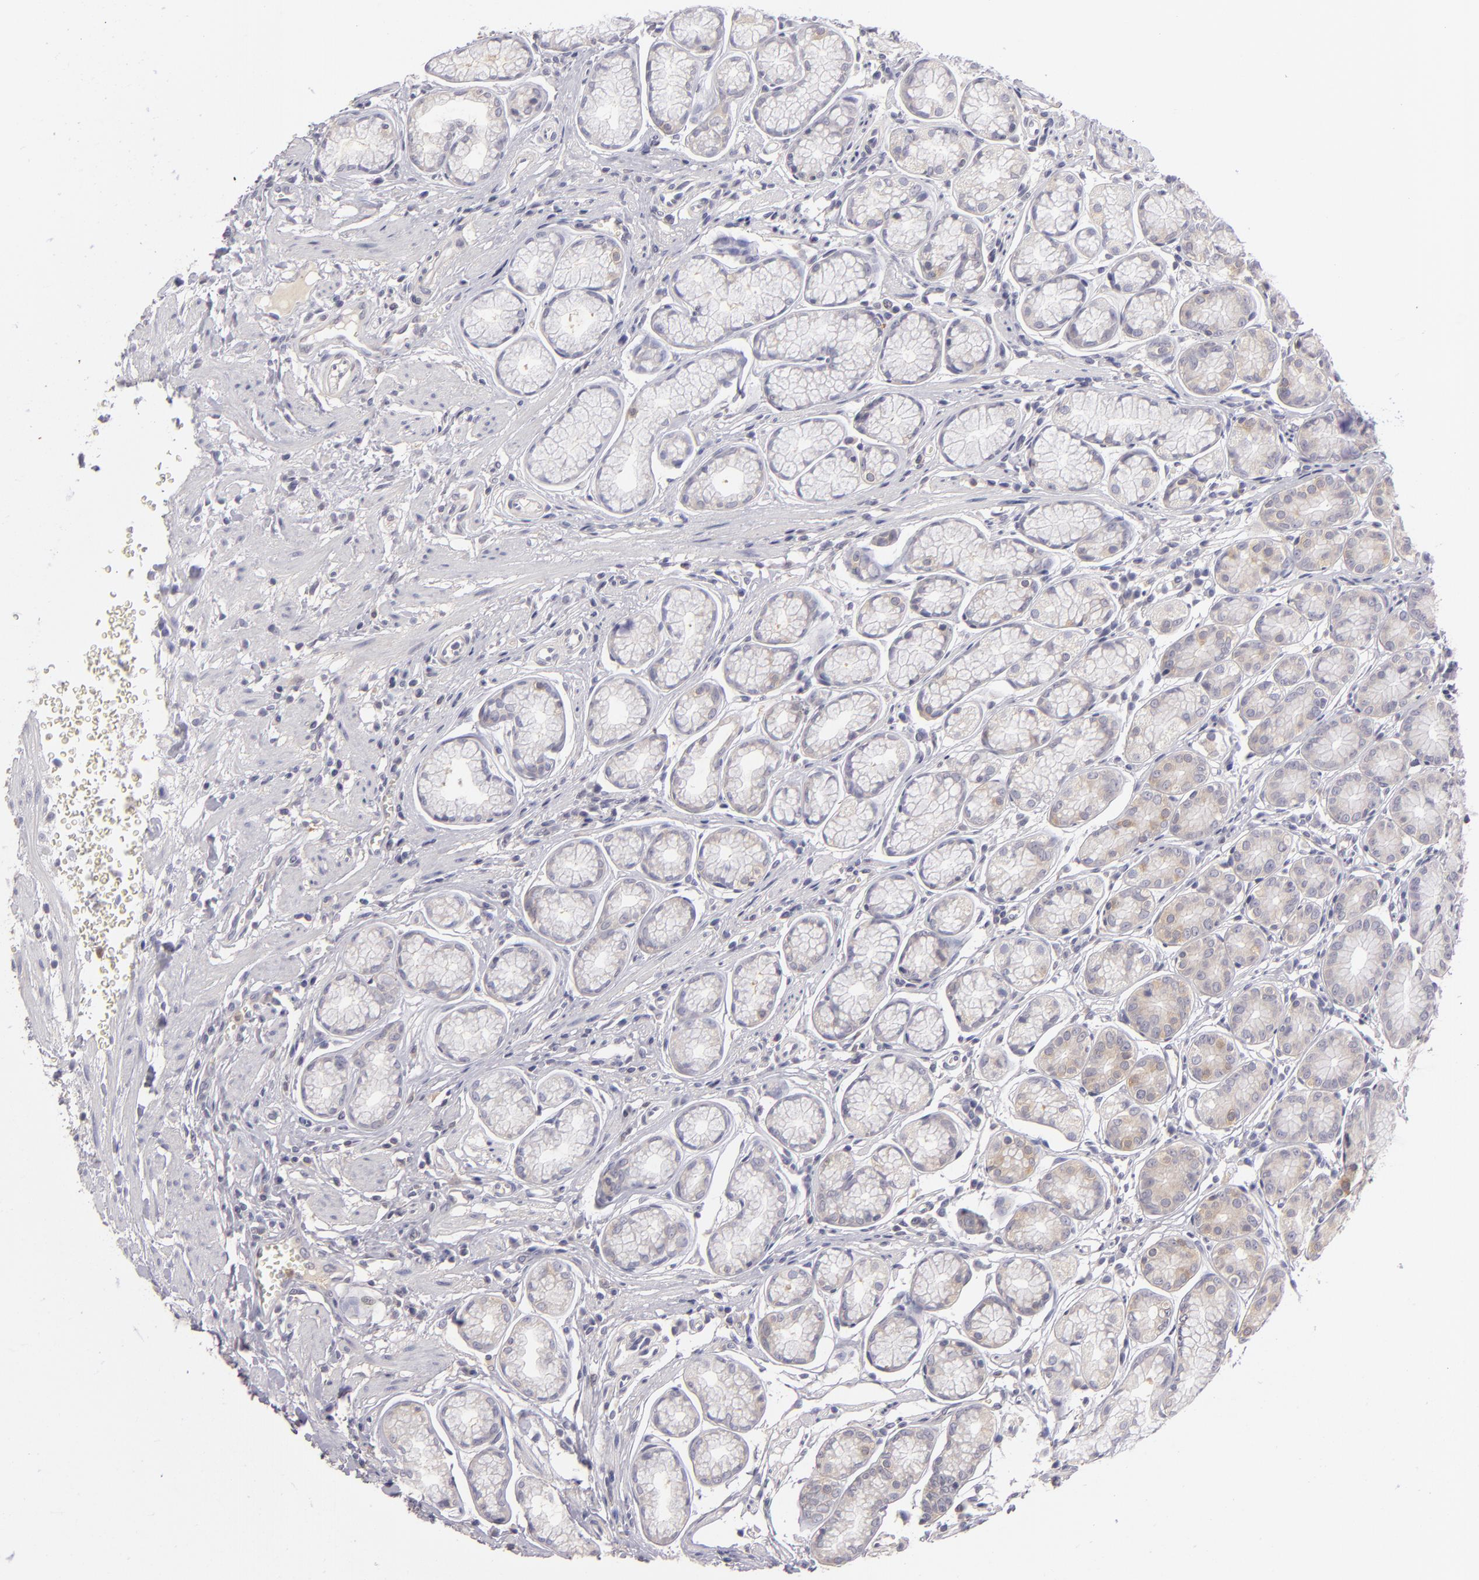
{"staining": {"intensity": "weak", "quantity": "25%-75%", "location": "cytoplasmic/membranous"}, "tissue": "stomach", "cell_type": "Glandular cells", "image_type": "normal", "snomed": [{"axis": "morphology", "description": "Normal tissue, NOS"}, {"axis": "topography", "description": "Stomach"}], "caption": "High-power microscopy captured an immunohistochemistry (IHC) photomicrograph of benign stomach, revealing weak cytoplasmic/membranous staining in about 25%-75% of glandular cells. (DAB IHC with brightfield microscopy, high magnification).", "gene": "MMP10", "patient": {"sex": "male", "age": 42}}